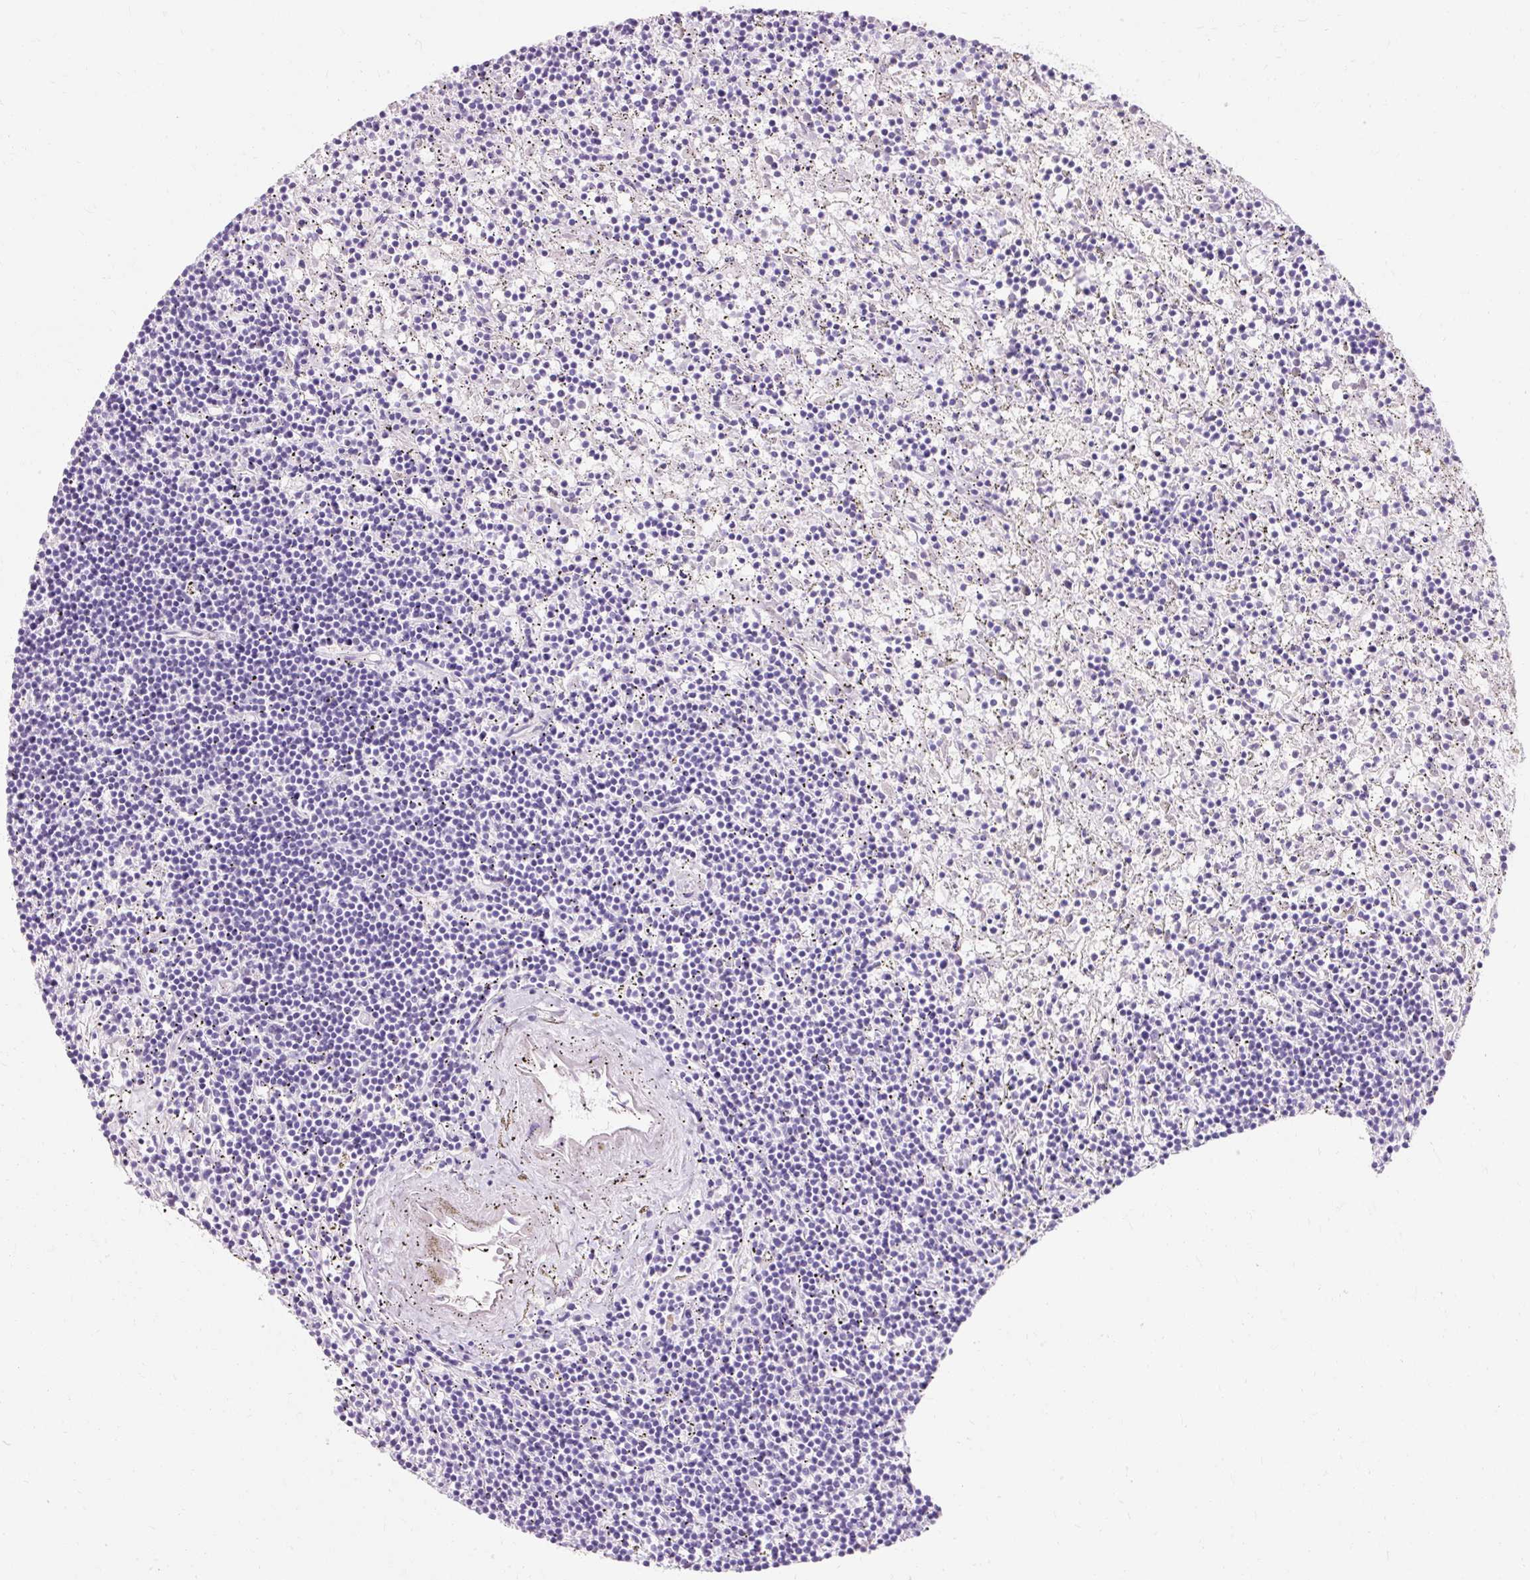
{"staining": {"intensity": "negative", "quantity": "none", "location": "none"}, "tissue": "lymphoma", "cell_type": "Tumor cells", "image_type": "cancer", "snomed": [{"axis": "morphology", "description": "Malignant lymphoma, non-Hodgkin's type, Low grade"}, {"axis": "topography", "description": "Spleen"}], "caption": "Immunohistochemistry (IHC) of malignant lymphoma, non-Hodgkin's type (low-grade) displays no staining in tumor cells. Brightfield microscopy of immunohistochemistry stained with DAB (3,3'-diaminobenzidine) (brown) and hematoxylin (blue), captured at high magnification.", "gene": "TMEM213", "patient": {"sex": "male", "age": 76}}